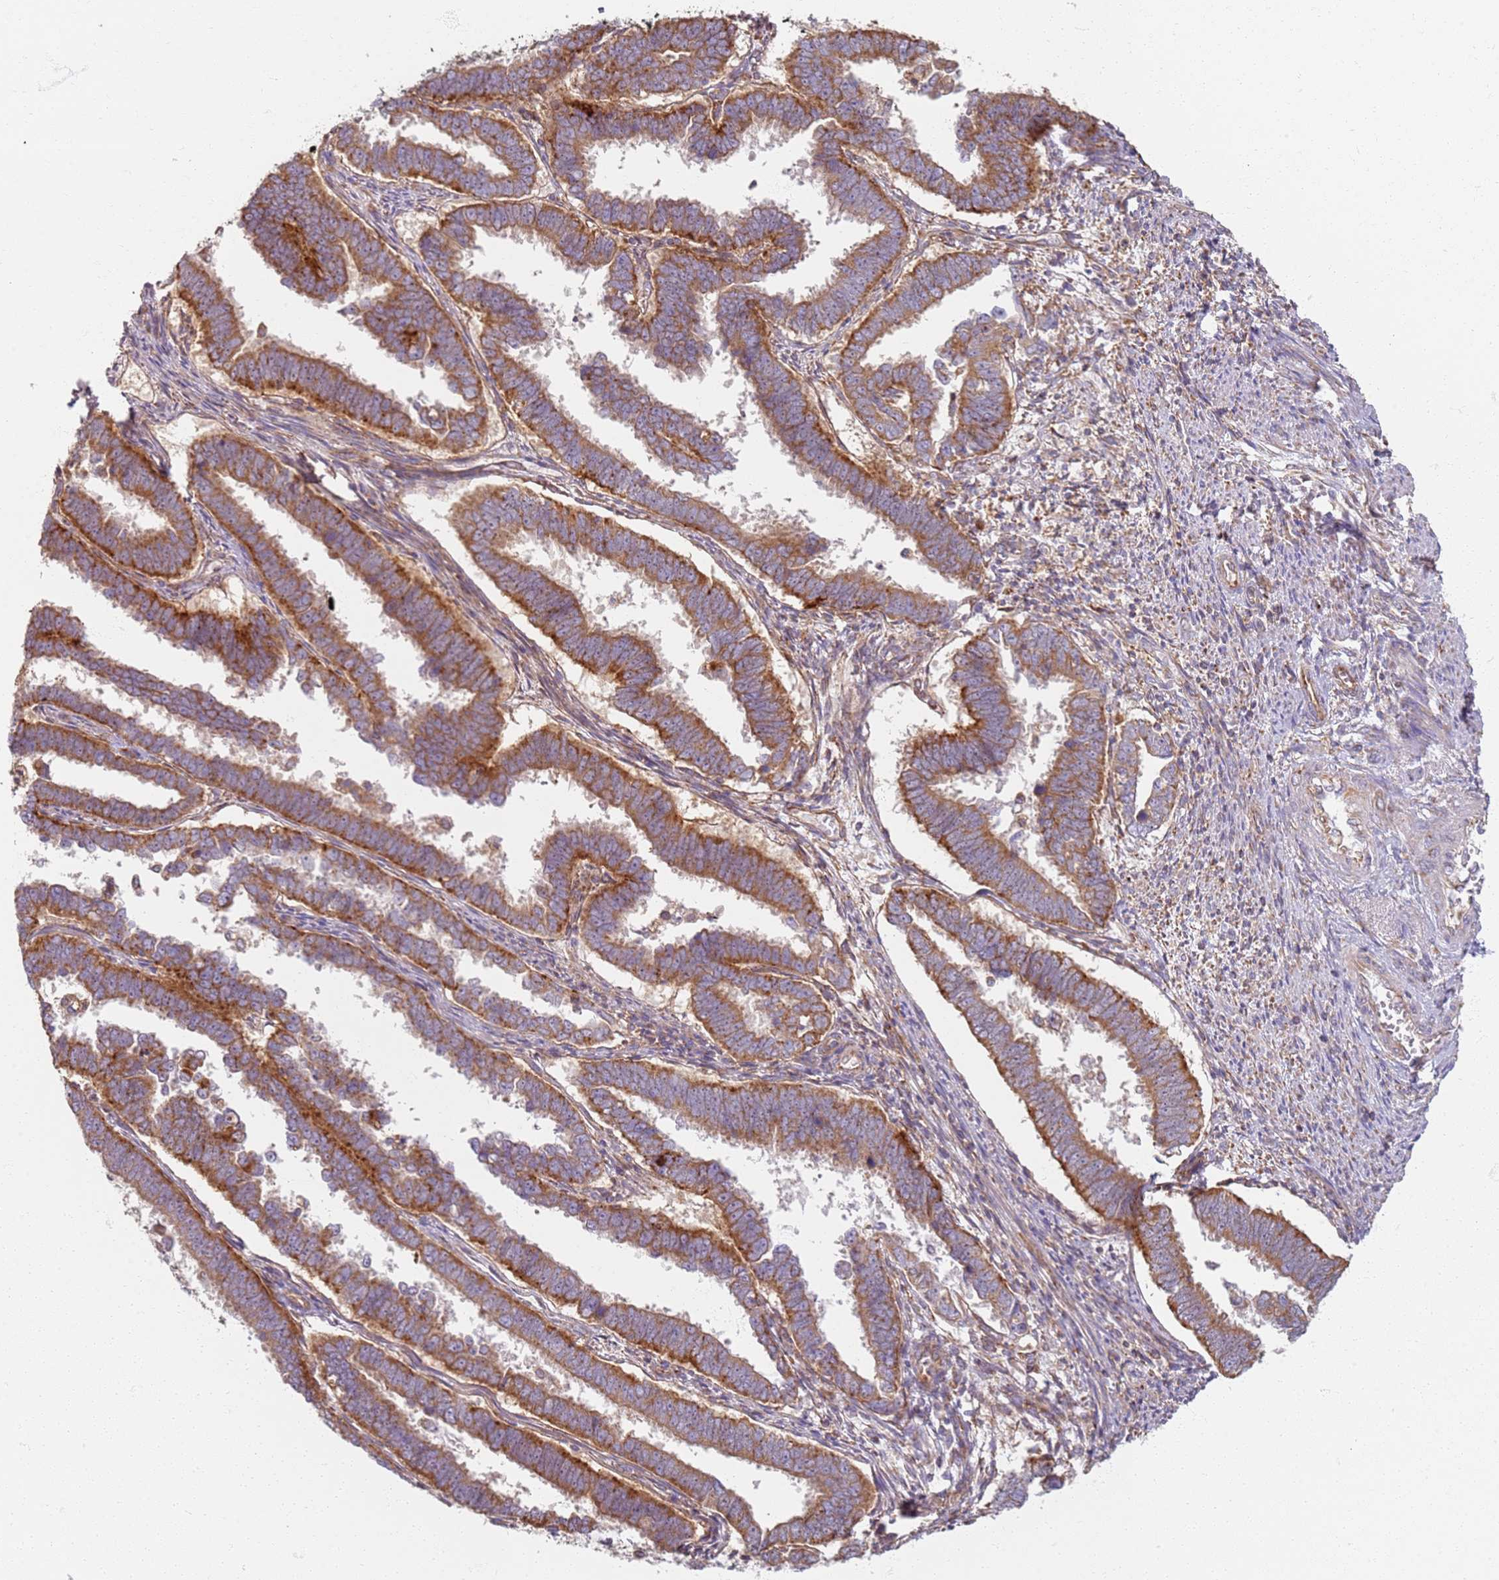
{"staining": {"intensity": "strong", "quantity": ">75%", "location": "cytoplasmic/membranous"}, "tissue": "endometrial cancer", "cell_type": "Tumor cells", "image_type": "cancer", "snomed": [{"axis": "morphology", "description": "Adenocarcinoma, NOS"}, {"axis": "topography", "description": "Endometrium"}], "caption": "Tumor cells display strong cytoplasmic/membranous positivity in about >75% of cells in endometrial cancer (adenocarcinoma).", "gene": "PROKR2", "patient": {"sex": "female", "age": 75}}